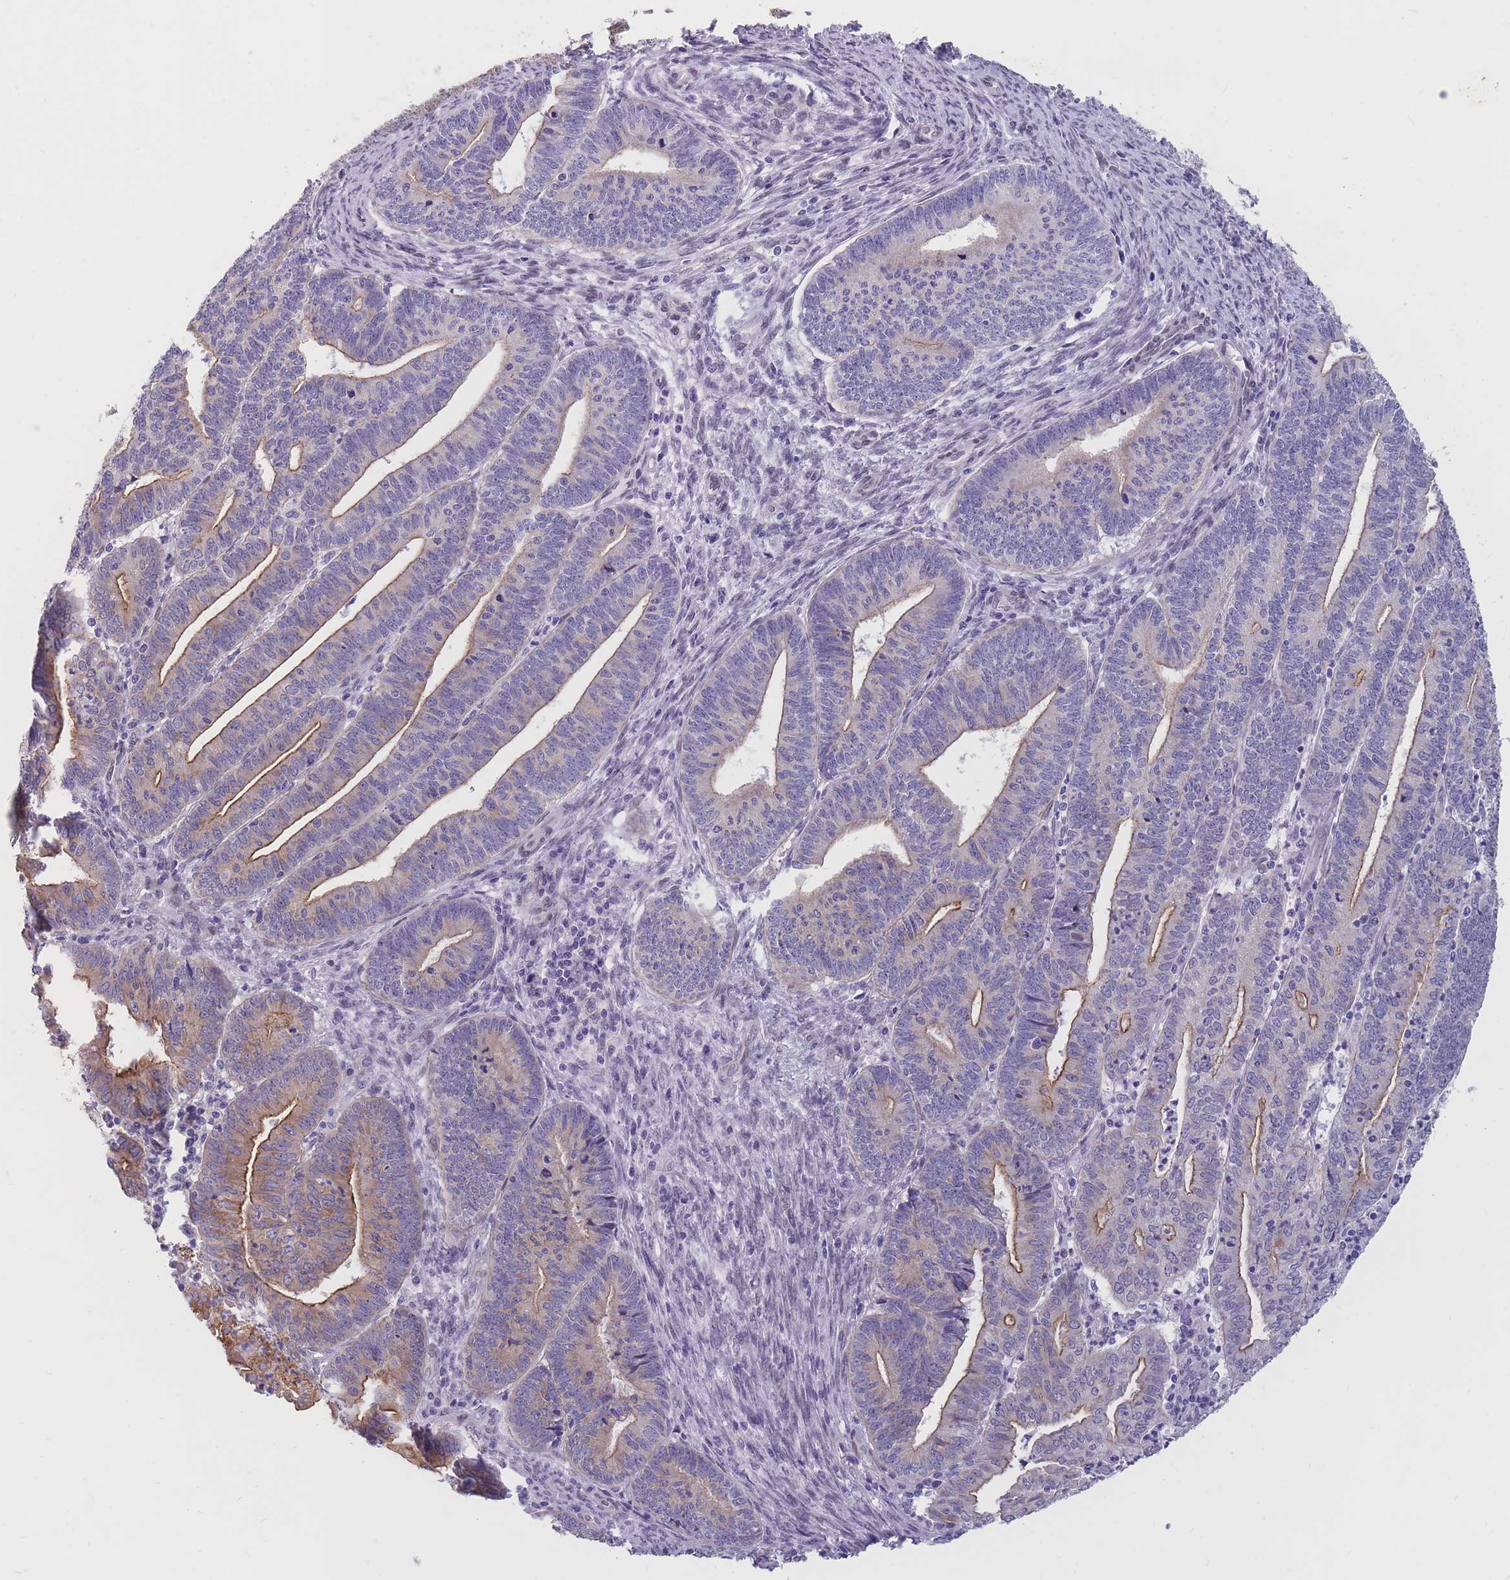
{"staining": {"intensity": "strong", "quantity": "25%-75%", "location": "cytoplasmic/membranous"}, "tissue": "endometrial cancer", "cell_type": "Tumor cells", "image_type": "cancer", "snomed": [{"axis": "morphology", "description": "Adenocarcinoma, NOS"}, {"axis": "topography", "description": "Endometrium"}], "caption": "Human adenocarcinoma (endometrial) stained with a protein marker displays strong staining in tumor cells.", "gene": "HOOK2", "patient": {"sex": "female", "age": 60}}